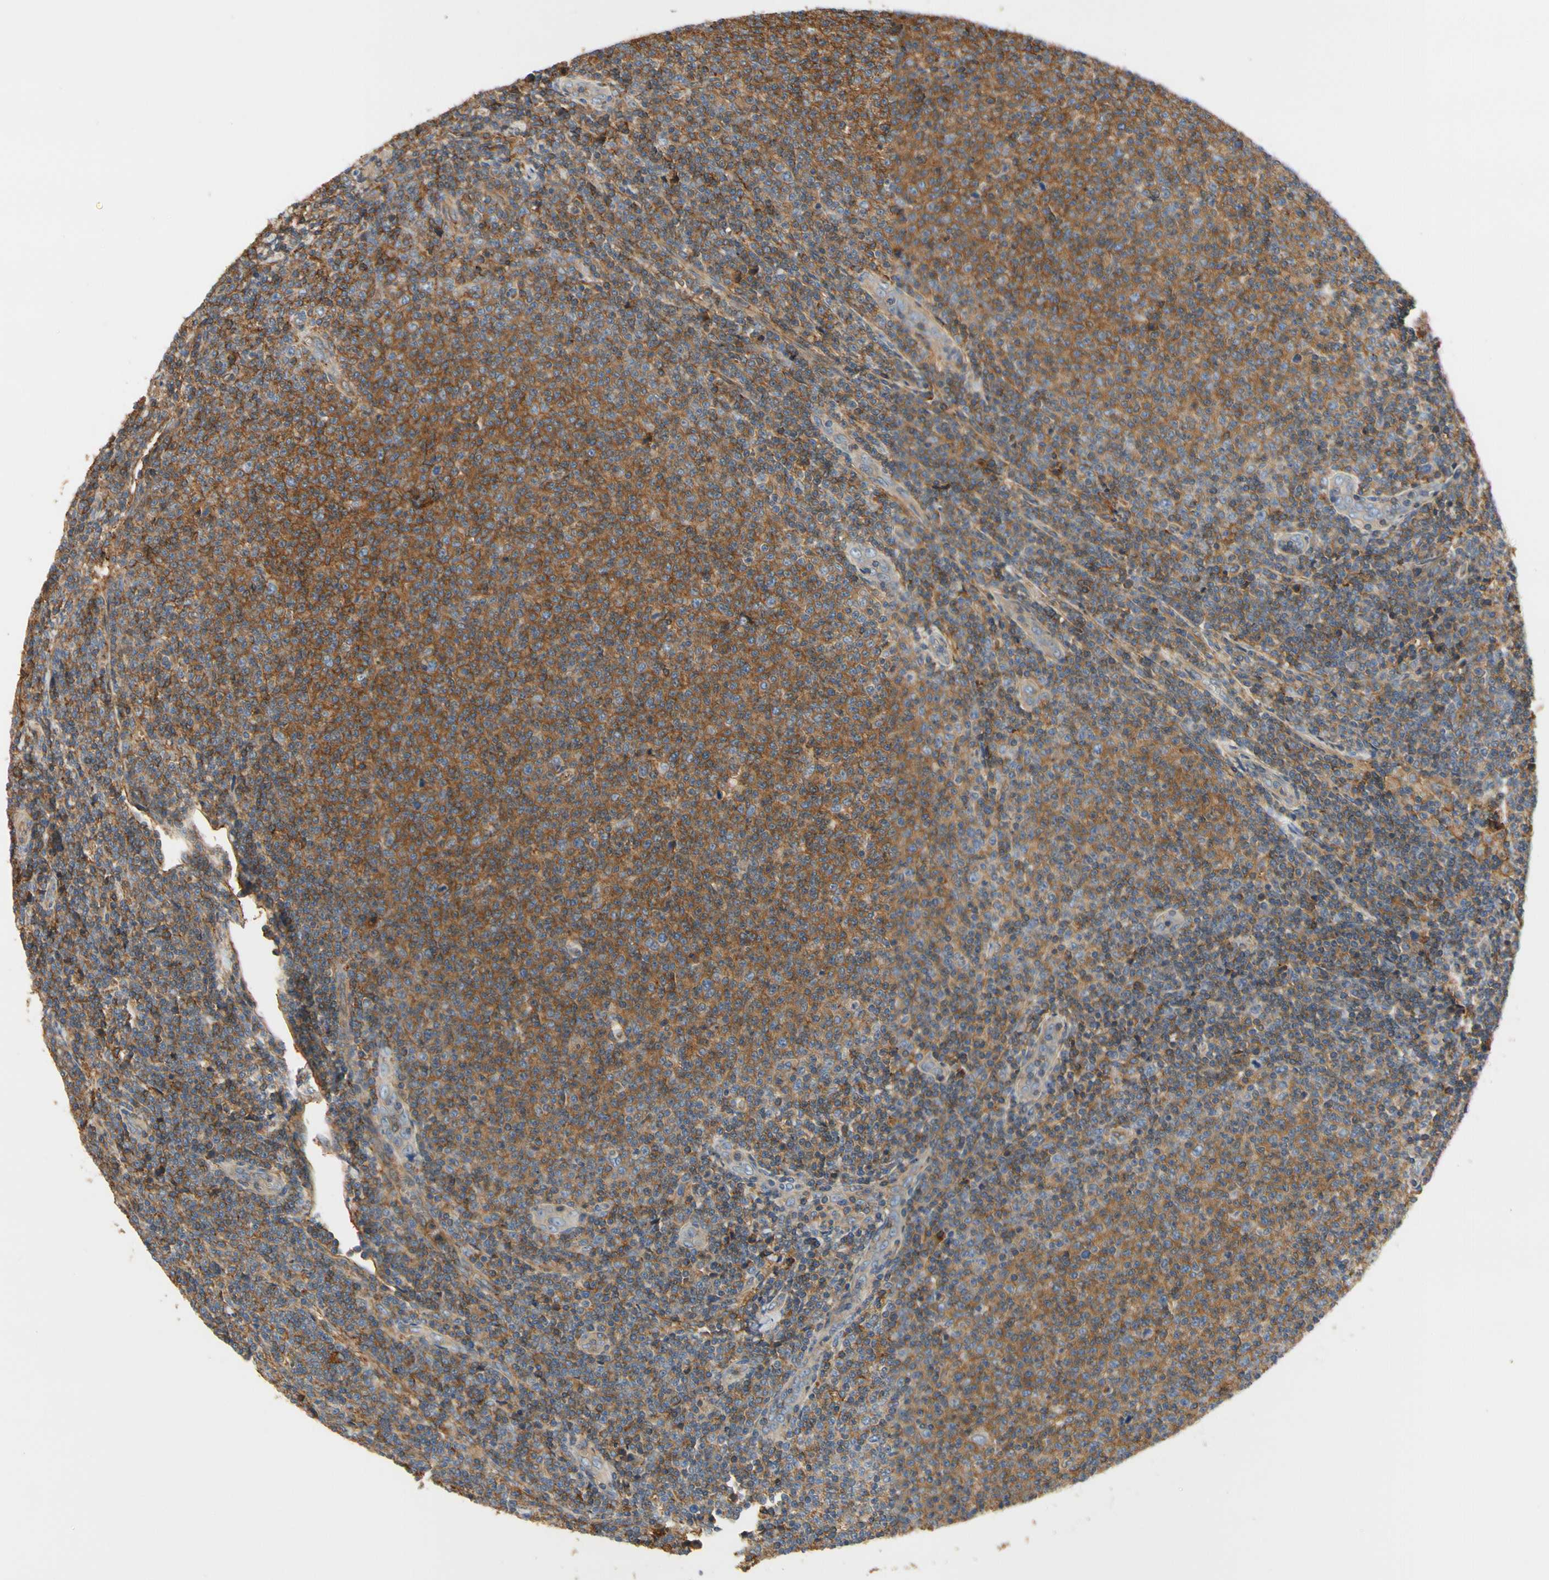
{"staining": {"intensity": "moderate", "quantity": "25%-75%", "location": "cytoplasmic/membranous"}, "tissue": "lymphoma", "cell_type": "Tumor cells", "image_type": "cancer", "snomed": [{"axis": "morphology", "description": "Malignant lymphoma, non-Hodgkin's type, Low grade"}, {"axis": "topography", "description": "Lymph node"}], "caption": "About 25%-75% of tumor cells in lymphoma display moderate cytoplasmic/membranous protein positivity as visualized by brown immunohistochemical staining.", "gene": "IL1RL1", "patient": {"sex": "male", "age": 66}}